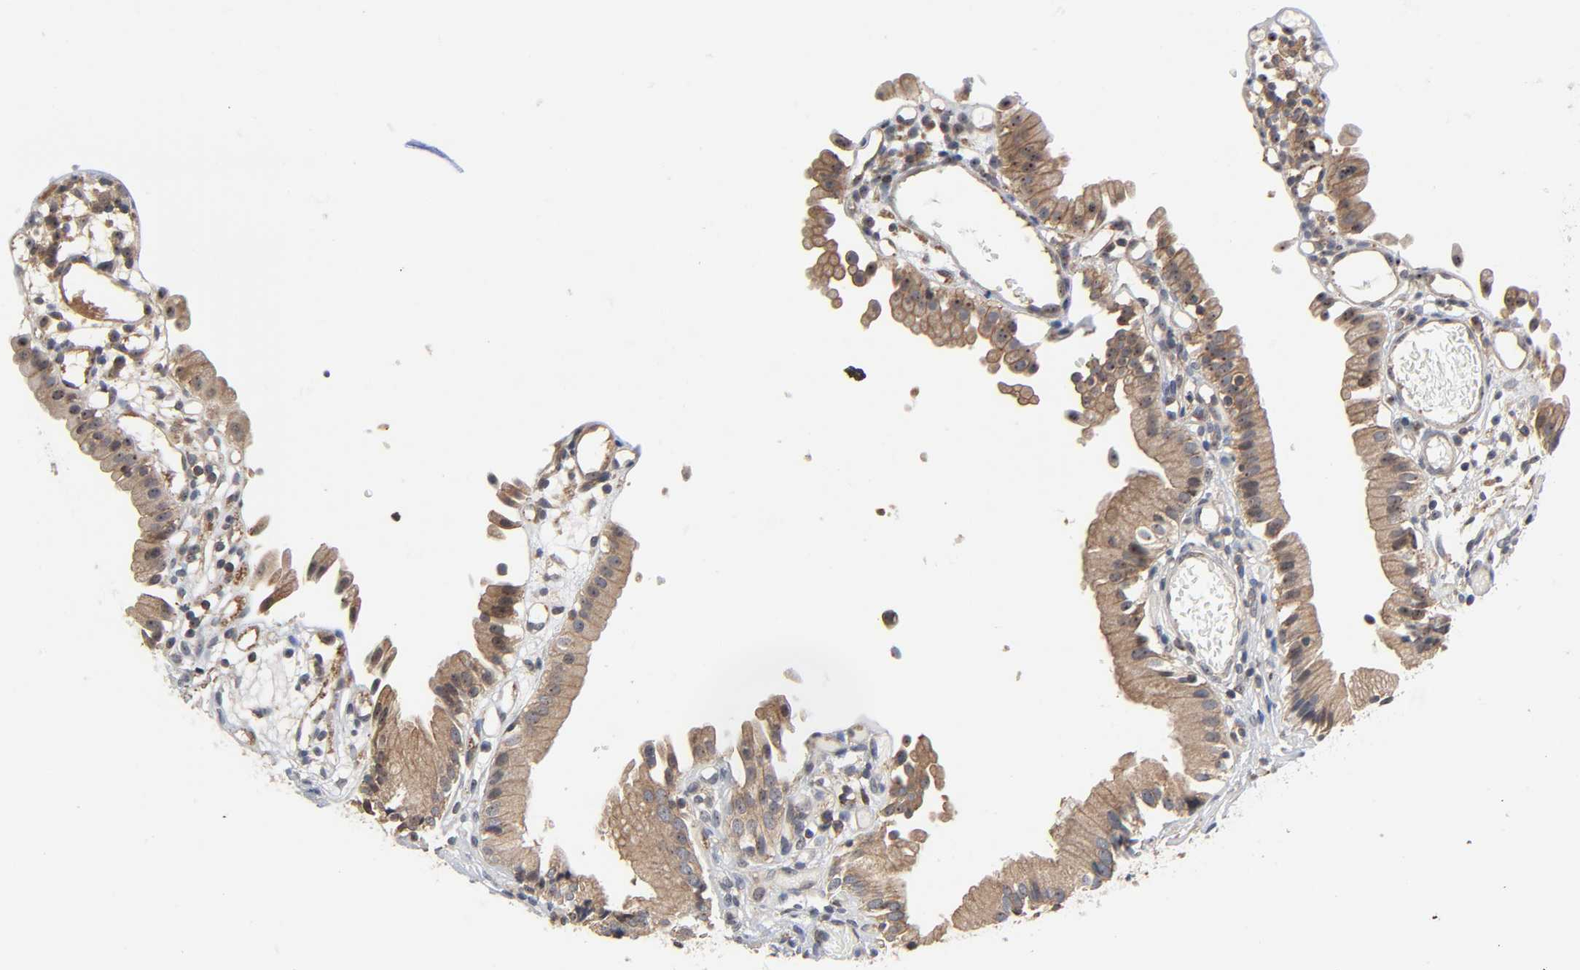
{"staining": {"intensity": "moderate", "quantity": ">75%", "location": "cytoplasmic/membranous,nuclear"}, "tissue": "gallbladder", "cell_type": "Glandular cells", "image_type": "normal", "snomed": [{"axis": "morphology", "description": "Normal tissue, NOS"}, {"axis": "topography", "description": "Gallbladder"}], "caption": "Glandular cells reveal moderate cytoplasmic/membranous,nuclear positivity in about >75% of cells in benign gallbladder. (brown staining indicates protein expression, while blue staining denotes nuclei).", "gene": "DDX10", "patient": {"sex": "male", "age": 65}}